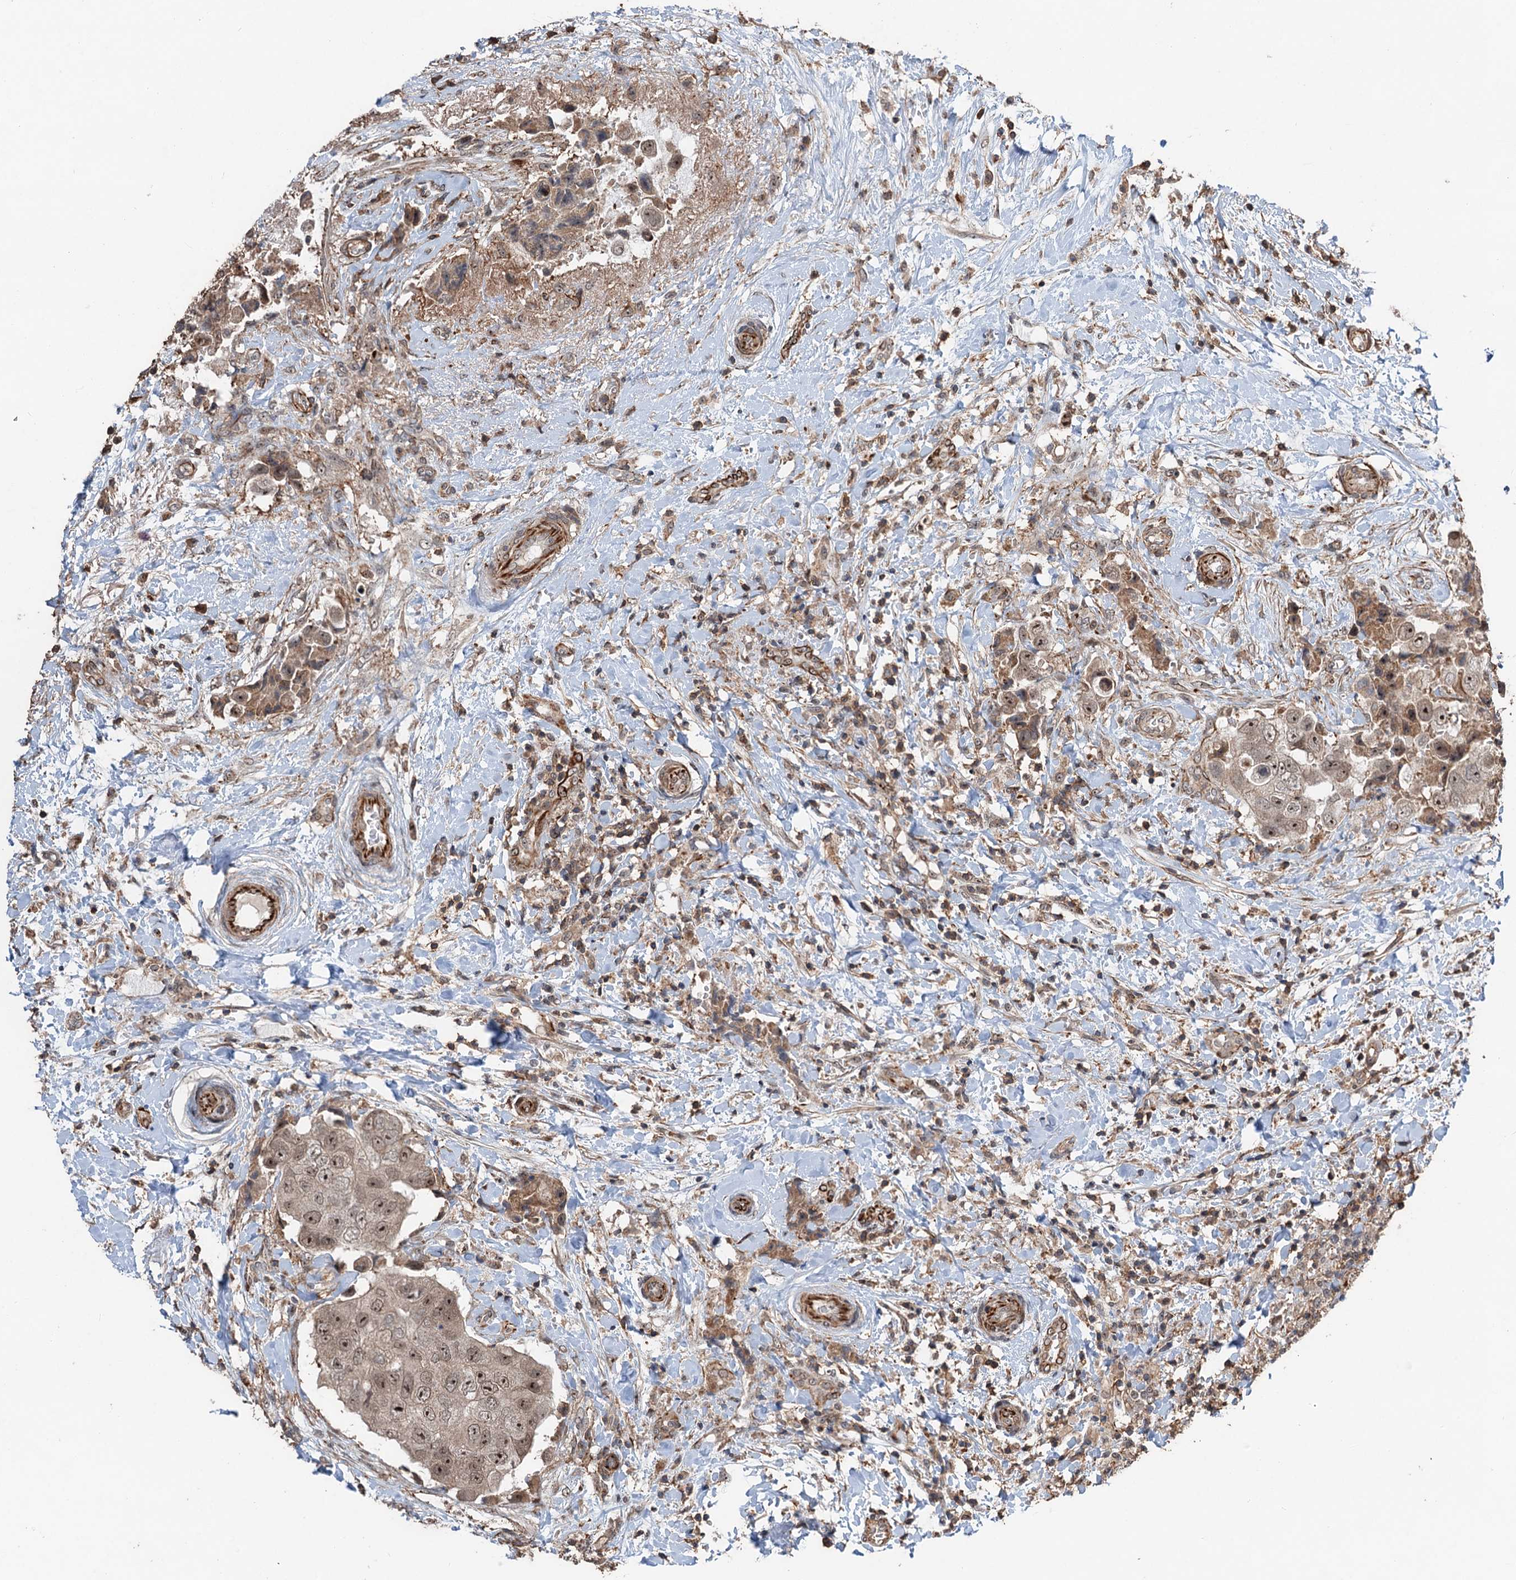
{"staining": {"intensity": "moderate", "quantity": ">75%", "location": "cytoplasmic/membranous,nuclear"}, "tissue": "breast cancer", "cell_type": "Tumor cells", "image_type": "cancer", "snomed": [{"axis": "morphology", "description": "Normal tissue, NOS"}, {"axis": "morphology", "description": "Duct carcinoma"}, {"axis": "topography", "description": "Breast"}], "caption": "Breast invasive ductal carcinoma stained with immunohistochemistry (IHC) exhibits moderate cytoplasmic/membranous and nuclear expression in approximately >75% of tumor cells.", "gene": "TMA16", "patient": {"sex": "female", "age": 62}}